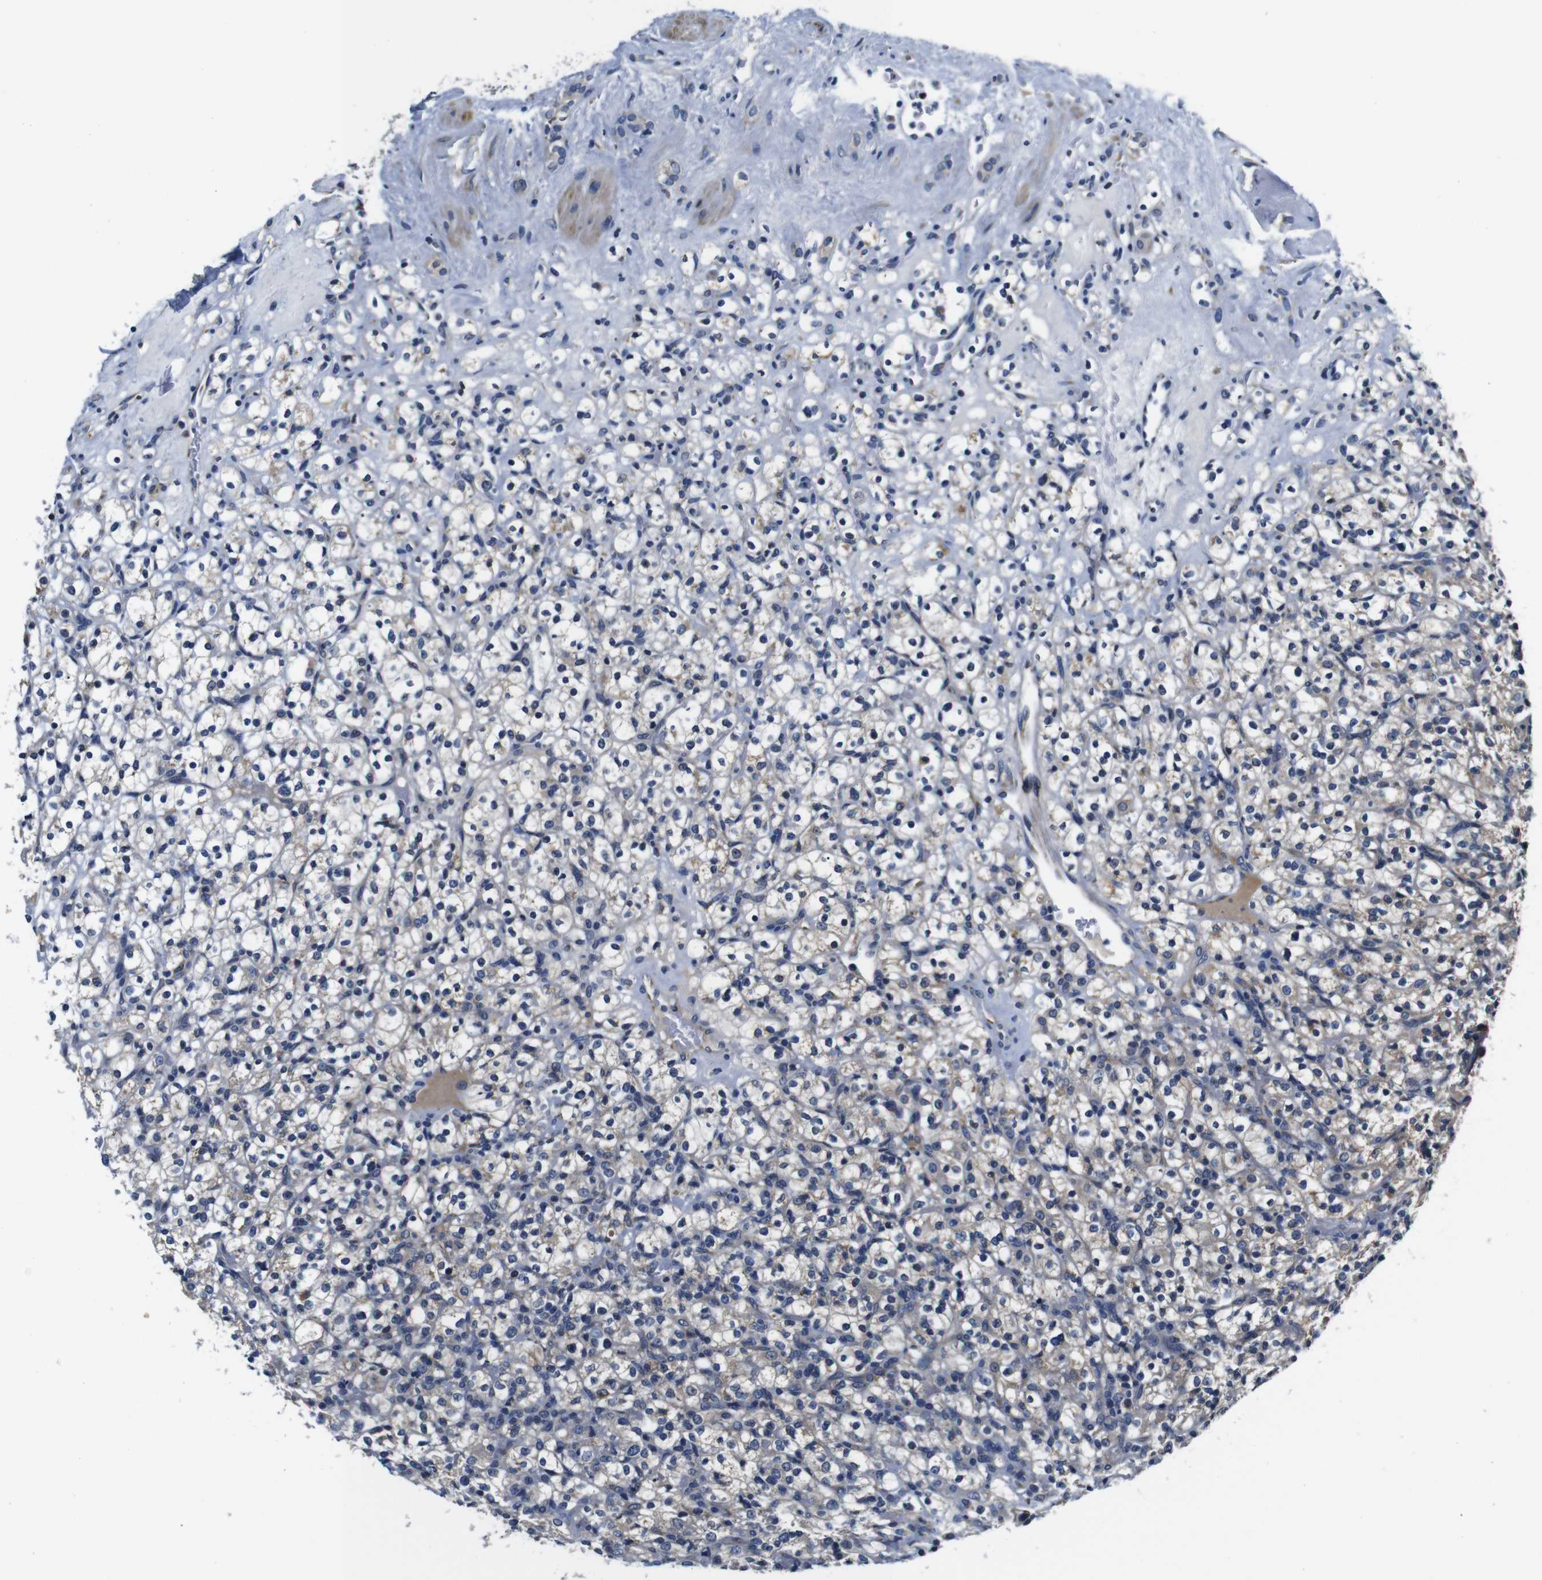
{"staining": {"intensity": "weak", "quantity": "25%-75%", "location": "cytoplasmic/membranous"}, "tissue": "renal cancer", "cell_type": "Tumor cells", "image_type": "cancer", "snomed": [{"axis": "morphology", "description": "Normal tissue, NOS"}, {"axis": "morphology", "description": "Adenocarcinoma, NOS"}, {"axis": "topography", "description": "Kidney"}], "caption": "Adenocarcinoma (renal) stained with DAB (3,3'-diaminobenzidine) IHC displays low levels of weak cytoplasmic/membranous expression in approximately 25%-75% of tumor cells.", "gene": "FKBP14", "patient": {"sex": "female", "age": 72}}